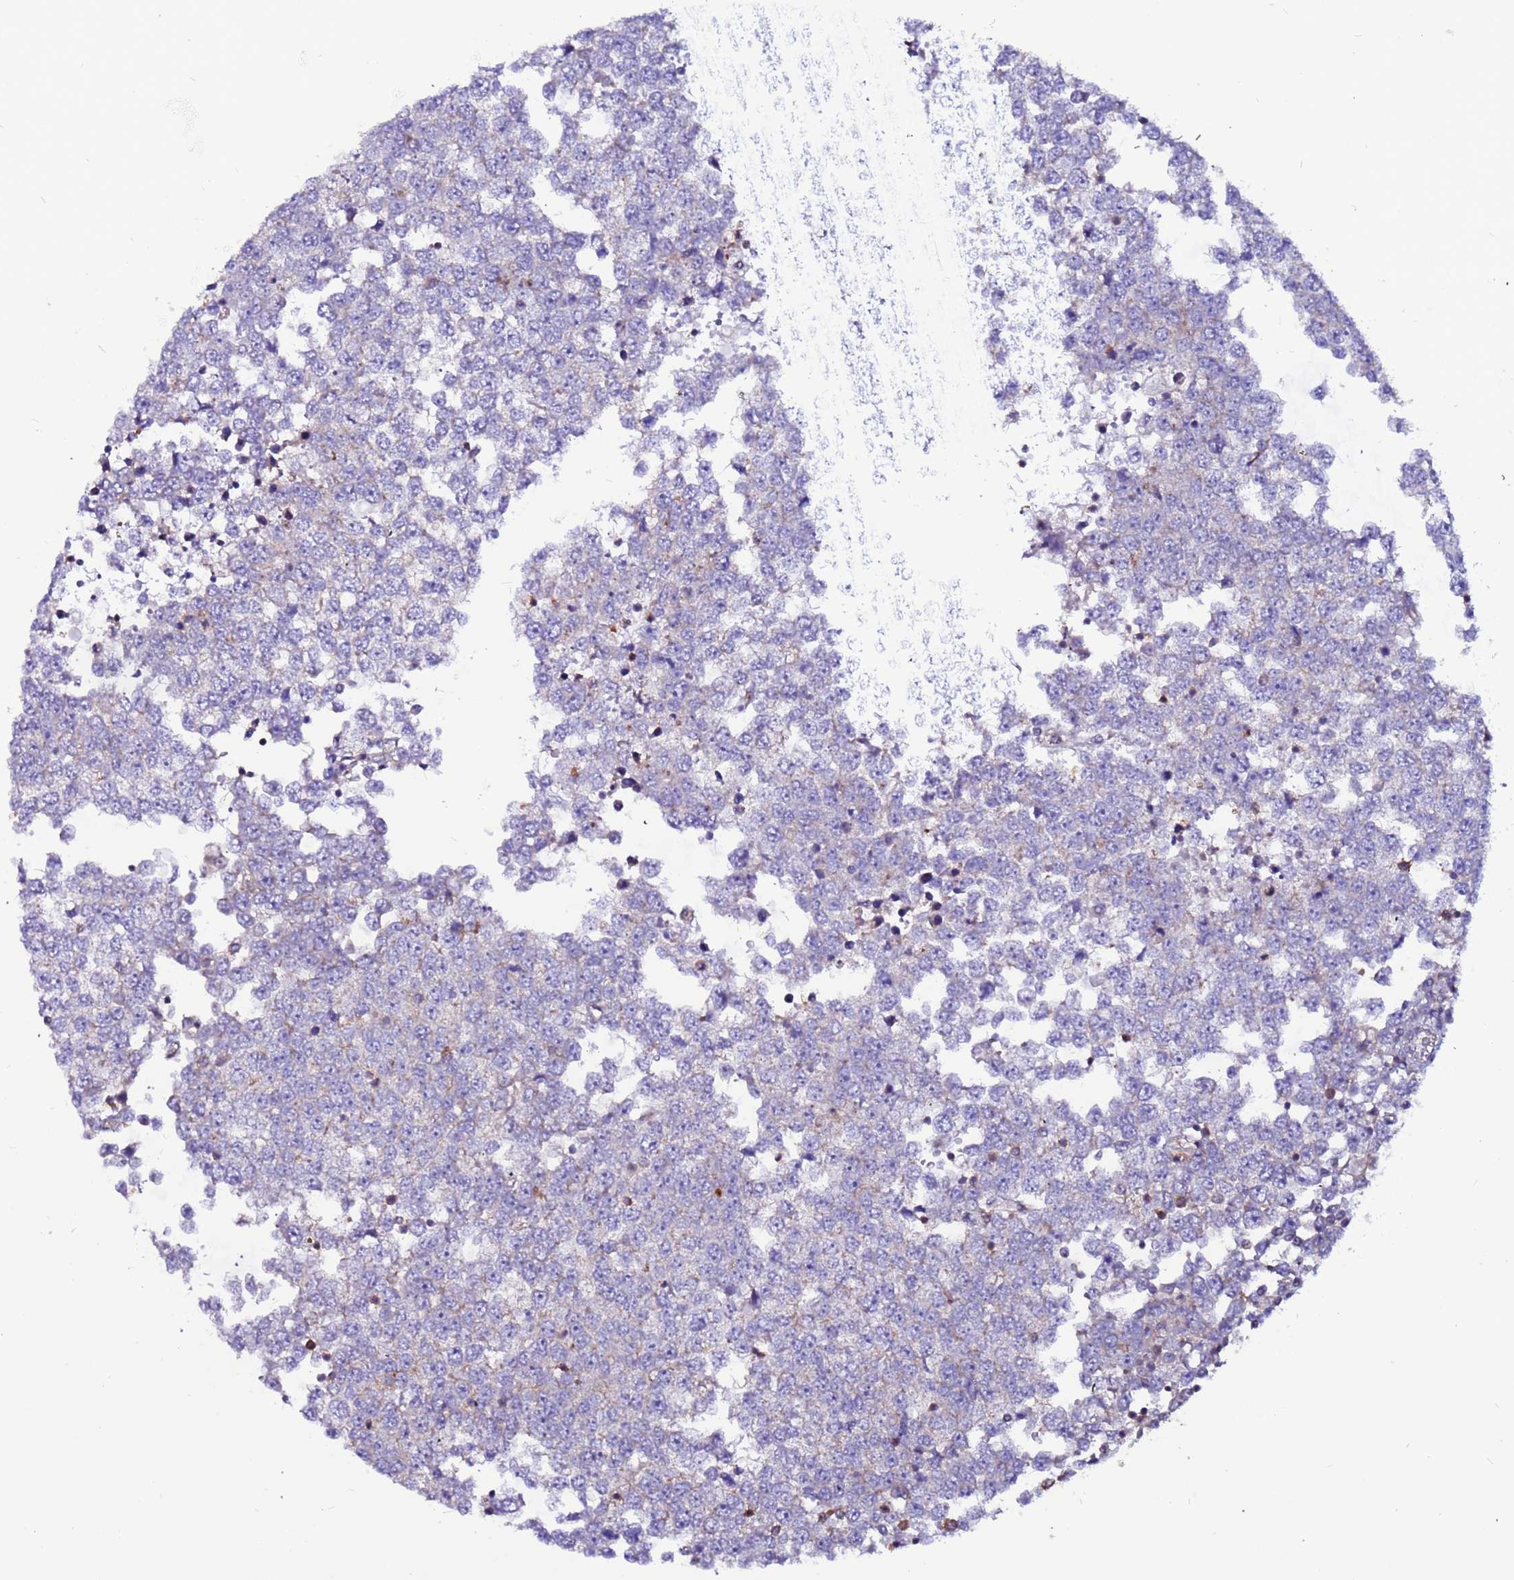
{"staining": {"intensity": "weak", "quantity": "25%-75%", "location": "cytoplasmic/membranous"}, "tissue": "testis cancer", "cell_type": "Tumor cells", "image_type": "cancer", "snomed": [{"axis": "morphology", "description": "Seminoma, NOS"}, {"axis": "topography", "description": "Testis"}], "caption": "Testis cancer stained with DAB (3,3'-diaminobenzidine) immunohistochemistry (IHC) demonstrates low levels of weak cytoplasmic/membranous expression in approximately 25%-75% of tumor cells.", "gene": "NRN1L", "patient": {"sex": "male", "age": 65}}